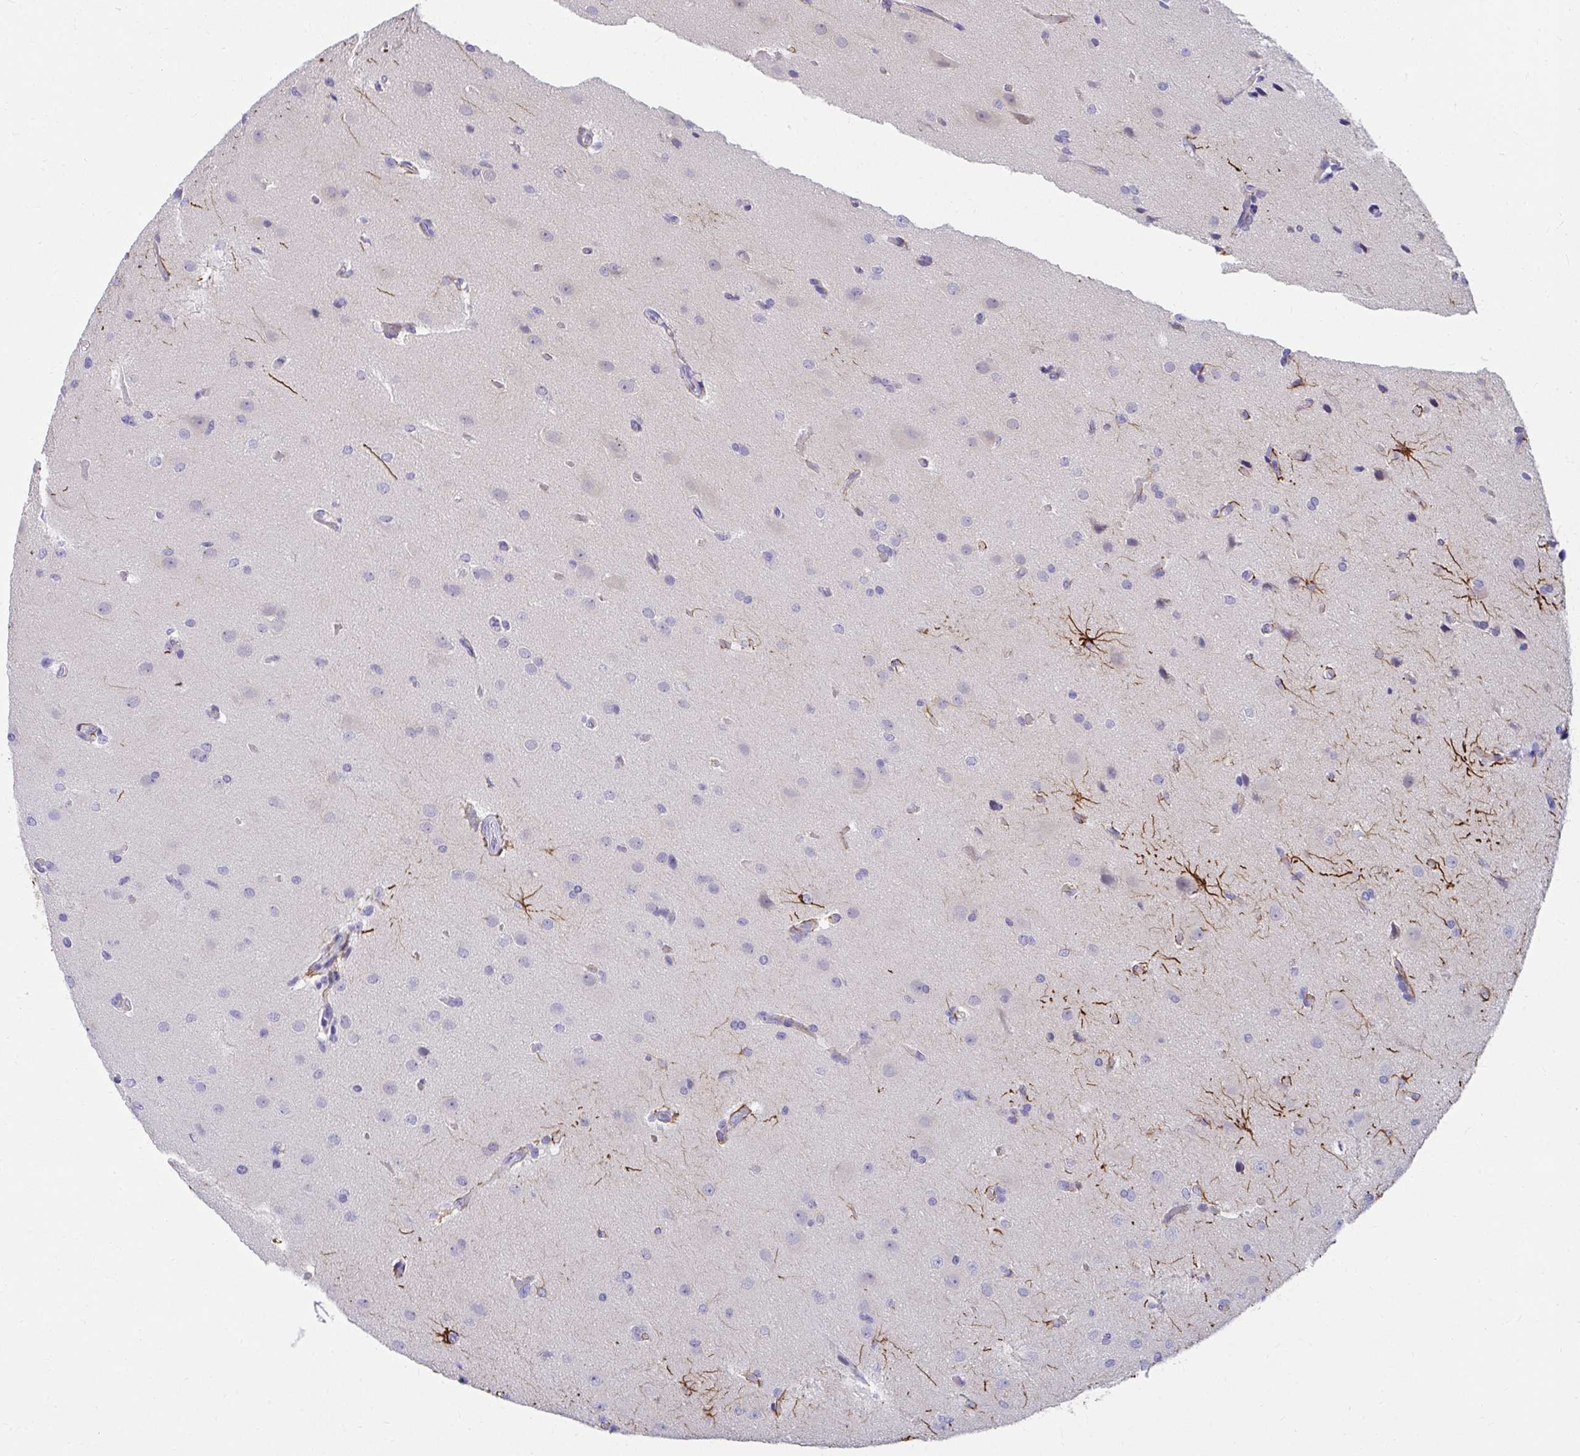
{"staining": {"intensity": "negative", "quantity": "none", "location": "none"}, "tissue": "glioma", "cell_type": "Tumor cells", "image_type": "cancer", "snomed": [{"axis": "morphology", "description": "Glioma, malignant, Low grade"}, {"axis": "topography", "description": "Brain"}], "caption": "Tumor cells show no significant protein staining in malignant glioma (low-grade).", "gene": "C19orf81", "patient": {"sex": "male", "age": 26}}